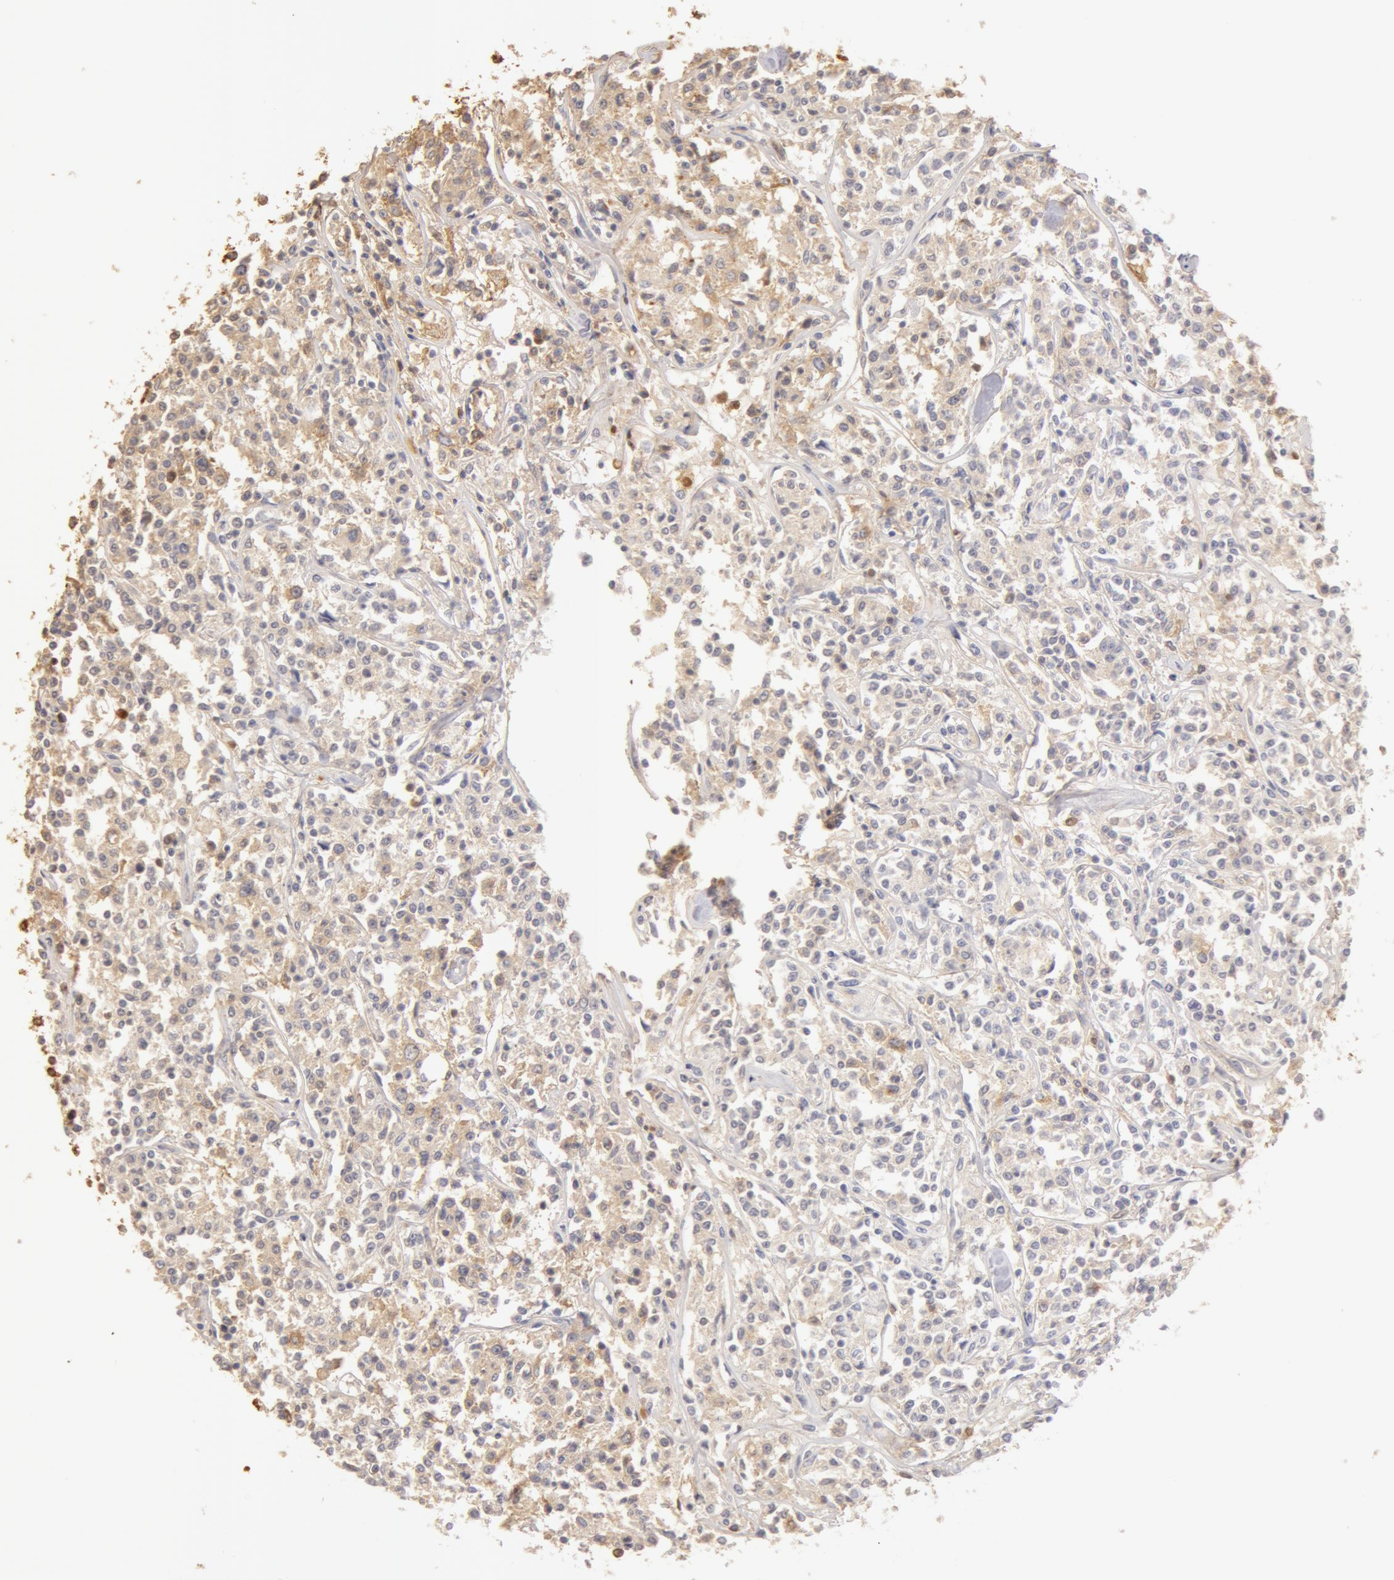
{"staining": {"intensity": "weak", "quantity": "<25%", "location": "cytoplasmic/membranous"}, "tissue": "lymphoma", "cell_type": "Tumor cells", "image_type": "cancer", "snomed": [{"axis": "morphology", "description": "Malignant lymphoma, non-Hodgkin's type, Low grade"}, {"axis": "topography", "description": "Small intestine"}], "caption": "The immunohistochemistry (IHC) photomicrograph has no significant staining in tumor cells of lymphoma tissue. The staining was performed using DAB (3,3'-diaminobenzidine) to visualize the protein expression in brown, while the nuclei were stained in blue with hematoxylin (Magnification: 20x).", "gene": "TF", "patient": {"sex": "female", "age": 59}}